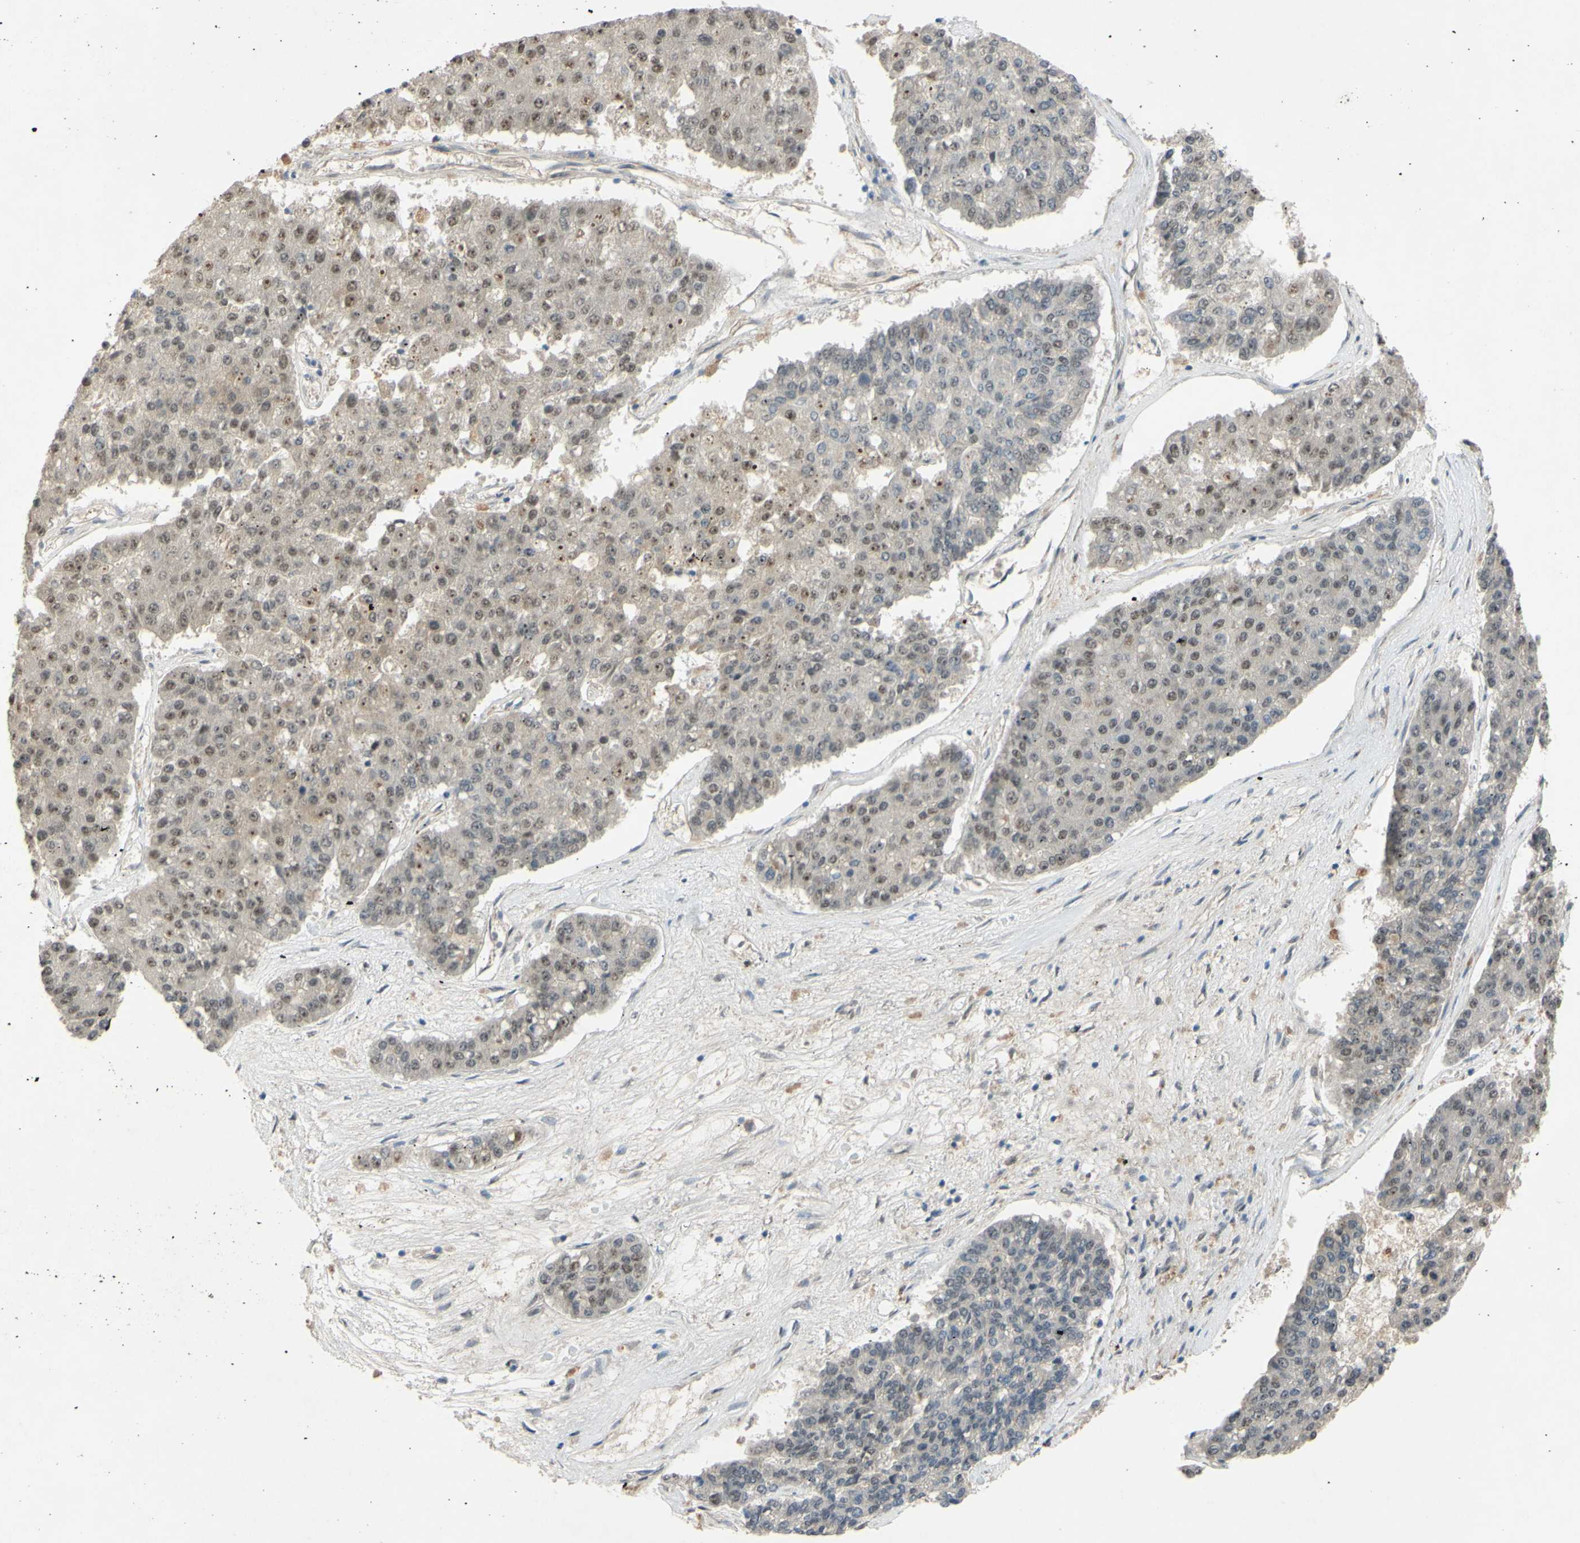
{"staining": {"intensity": "weak", "quantity": ">75%", "location": "cytoplasmic/membranous,nuclear"}, "tissue": "pancreatic cancer", "cell_type": "Tumor cells", "image_type": "cancer", "snomed": [{"axis": "morphology", "description": "Adenocarcinoma, NOS"}, {"axis": "topography", "description": "Pancreas"}], "caption": "This micrograph shows immunohistochemistry (IHC) staining of human adenocarcinoma (pancreatic), with low weak cytoplasmic/membranous and nuclear staining in about >75% of tumor cells.", "gene": "ALK", "patient": {"sex": "male", "age": 50}}